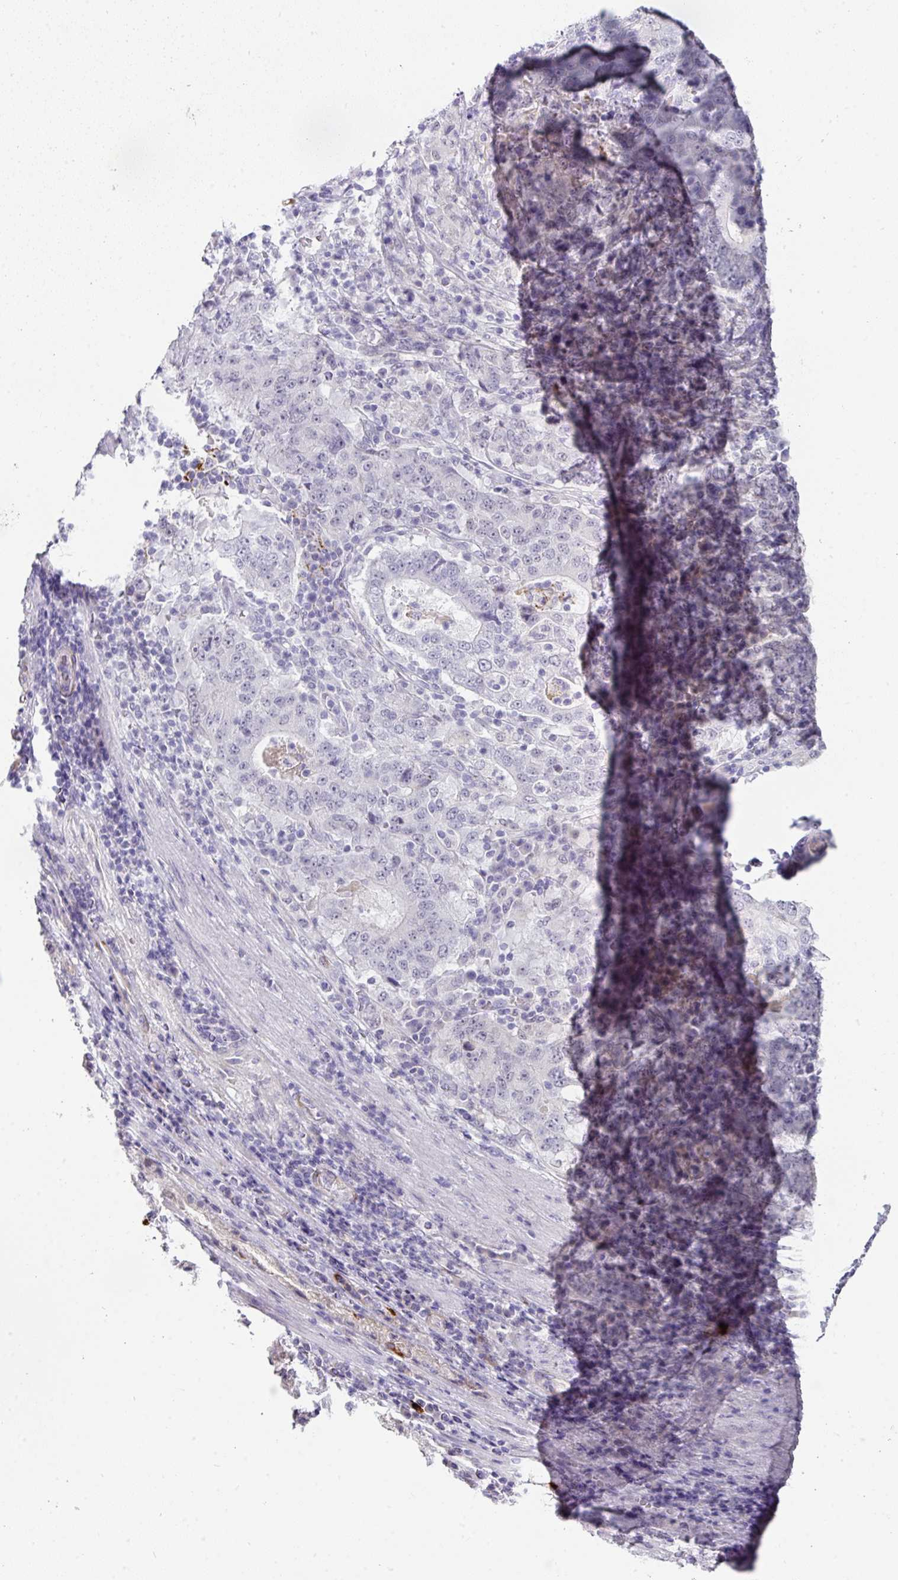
{"staining": {"intensity": "negative", "quantity": "none", "location": "none"}, "tissue": "stomach cancer", "cell_type": "Tumor cells", "image_type": "cancer", "snomed": [{"axis": "morphology", "description": "Normal tissue, NOS"}, {"axis": "morphology", "description": "Adenocarcinoma, NOS"}, {"axis": "topography", "description": "Stomach, upper"}, {"axis": "topography", "description": "Stomach"}], "caption": "Stomach cancer (adenocarcinoma) was stained to show a protein in brown. There is no significant expression in tumor cells.", "gene": "FGF17", "patient": {"sex": "male", "age": 59}}